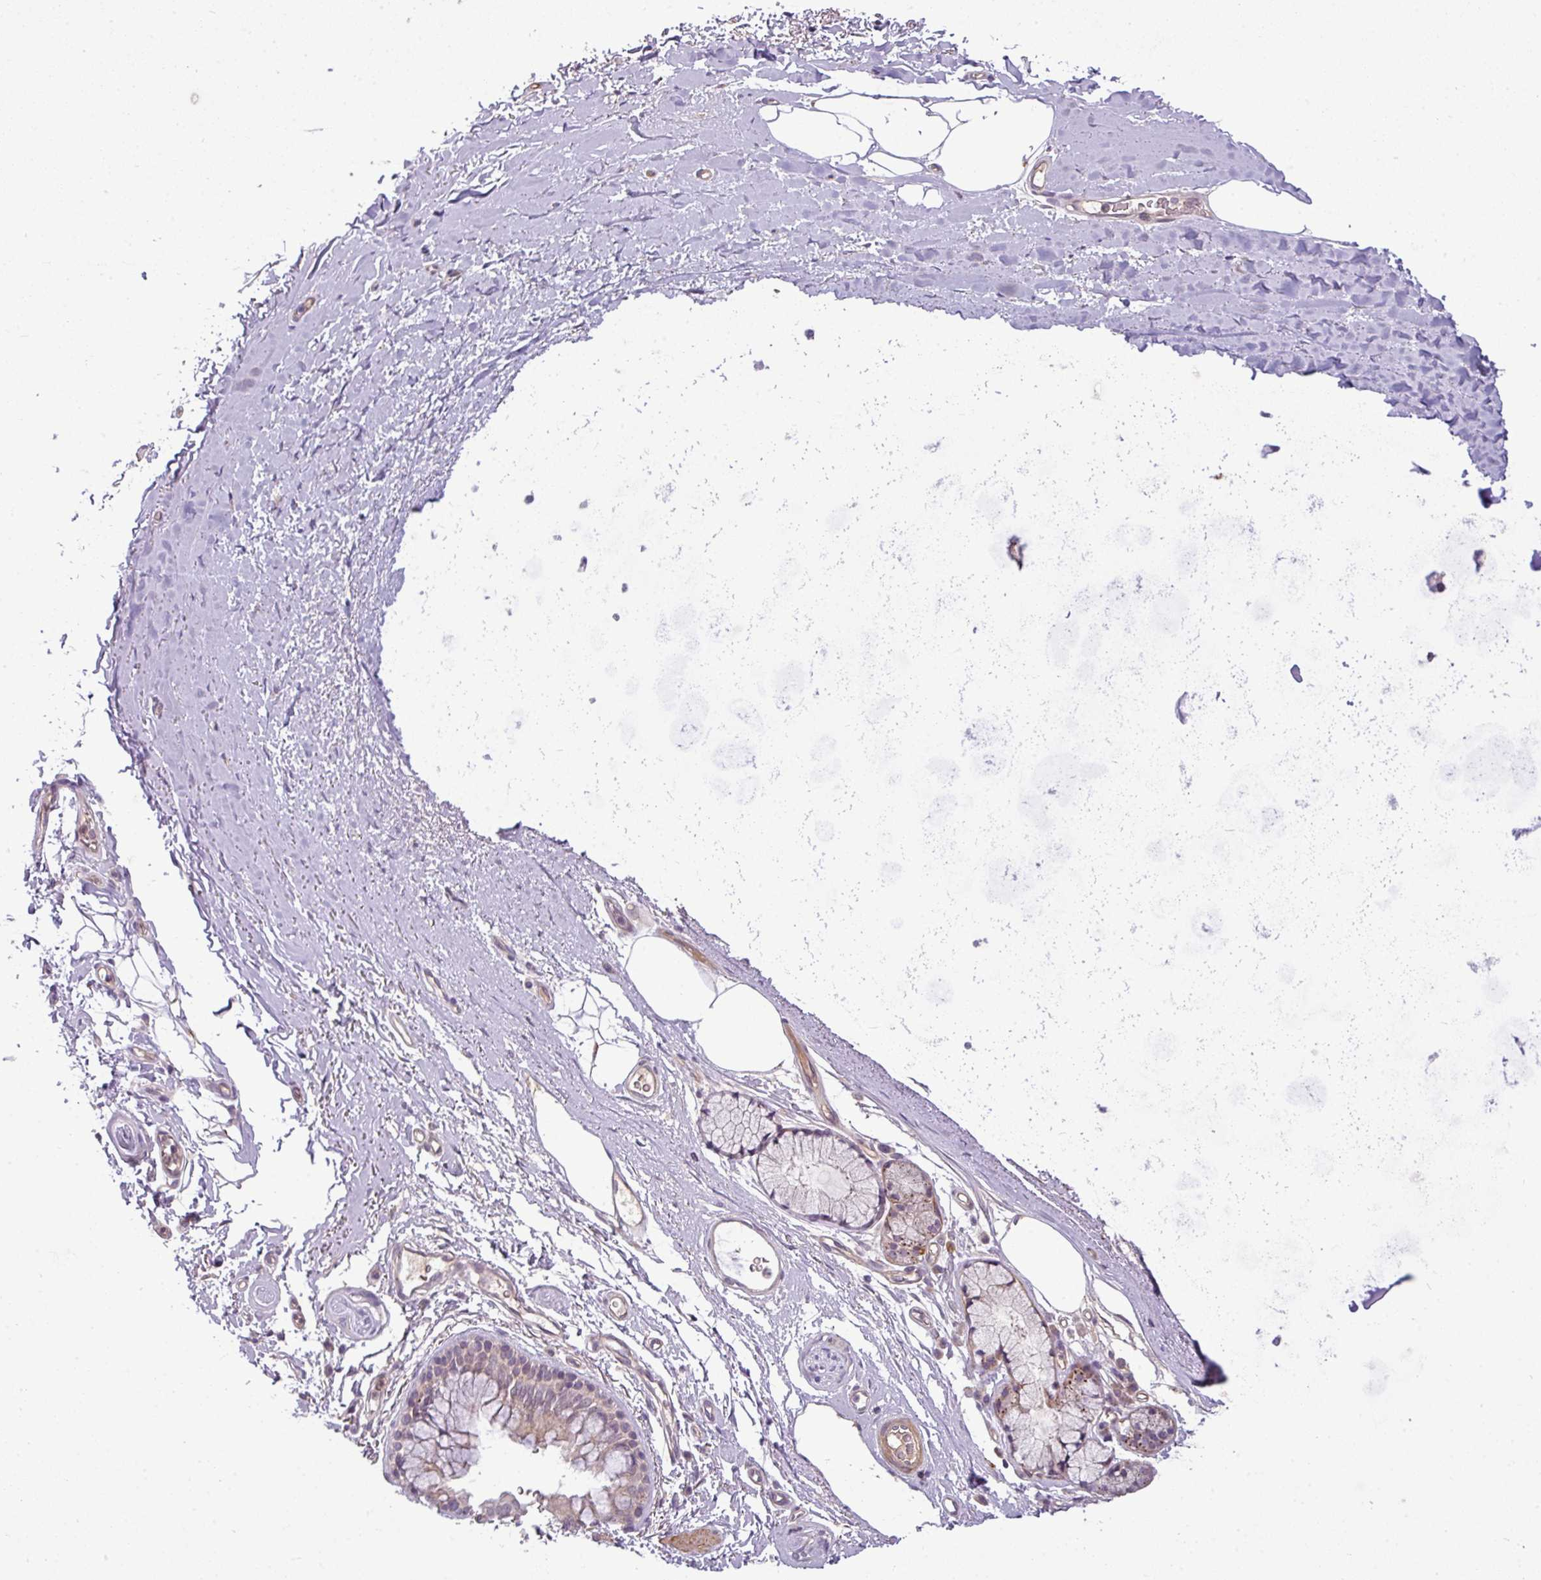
{"staining": {"intensity": "negative", "quantity": "none", "location": "none"}, "tissue": "adipose tissue", "cell_type": "Adipocytes", "image_type": "normal", "snomed": [{"axis": "morphology", "description": "Normal tissue, NOS"}, {"axis": "topography", "description": "Cartilage tissue"}, {"axis": "topography", "description": "Bronchus"}], "caption": "Adipocytes are negative for protein expression in normal human adipose tissue. (DAB (3,3'-diaminobenzidine) immunohistochemistry, high magnification).", "gene": "ZNF35", "patient": {"sex": "female", "age": 72}}